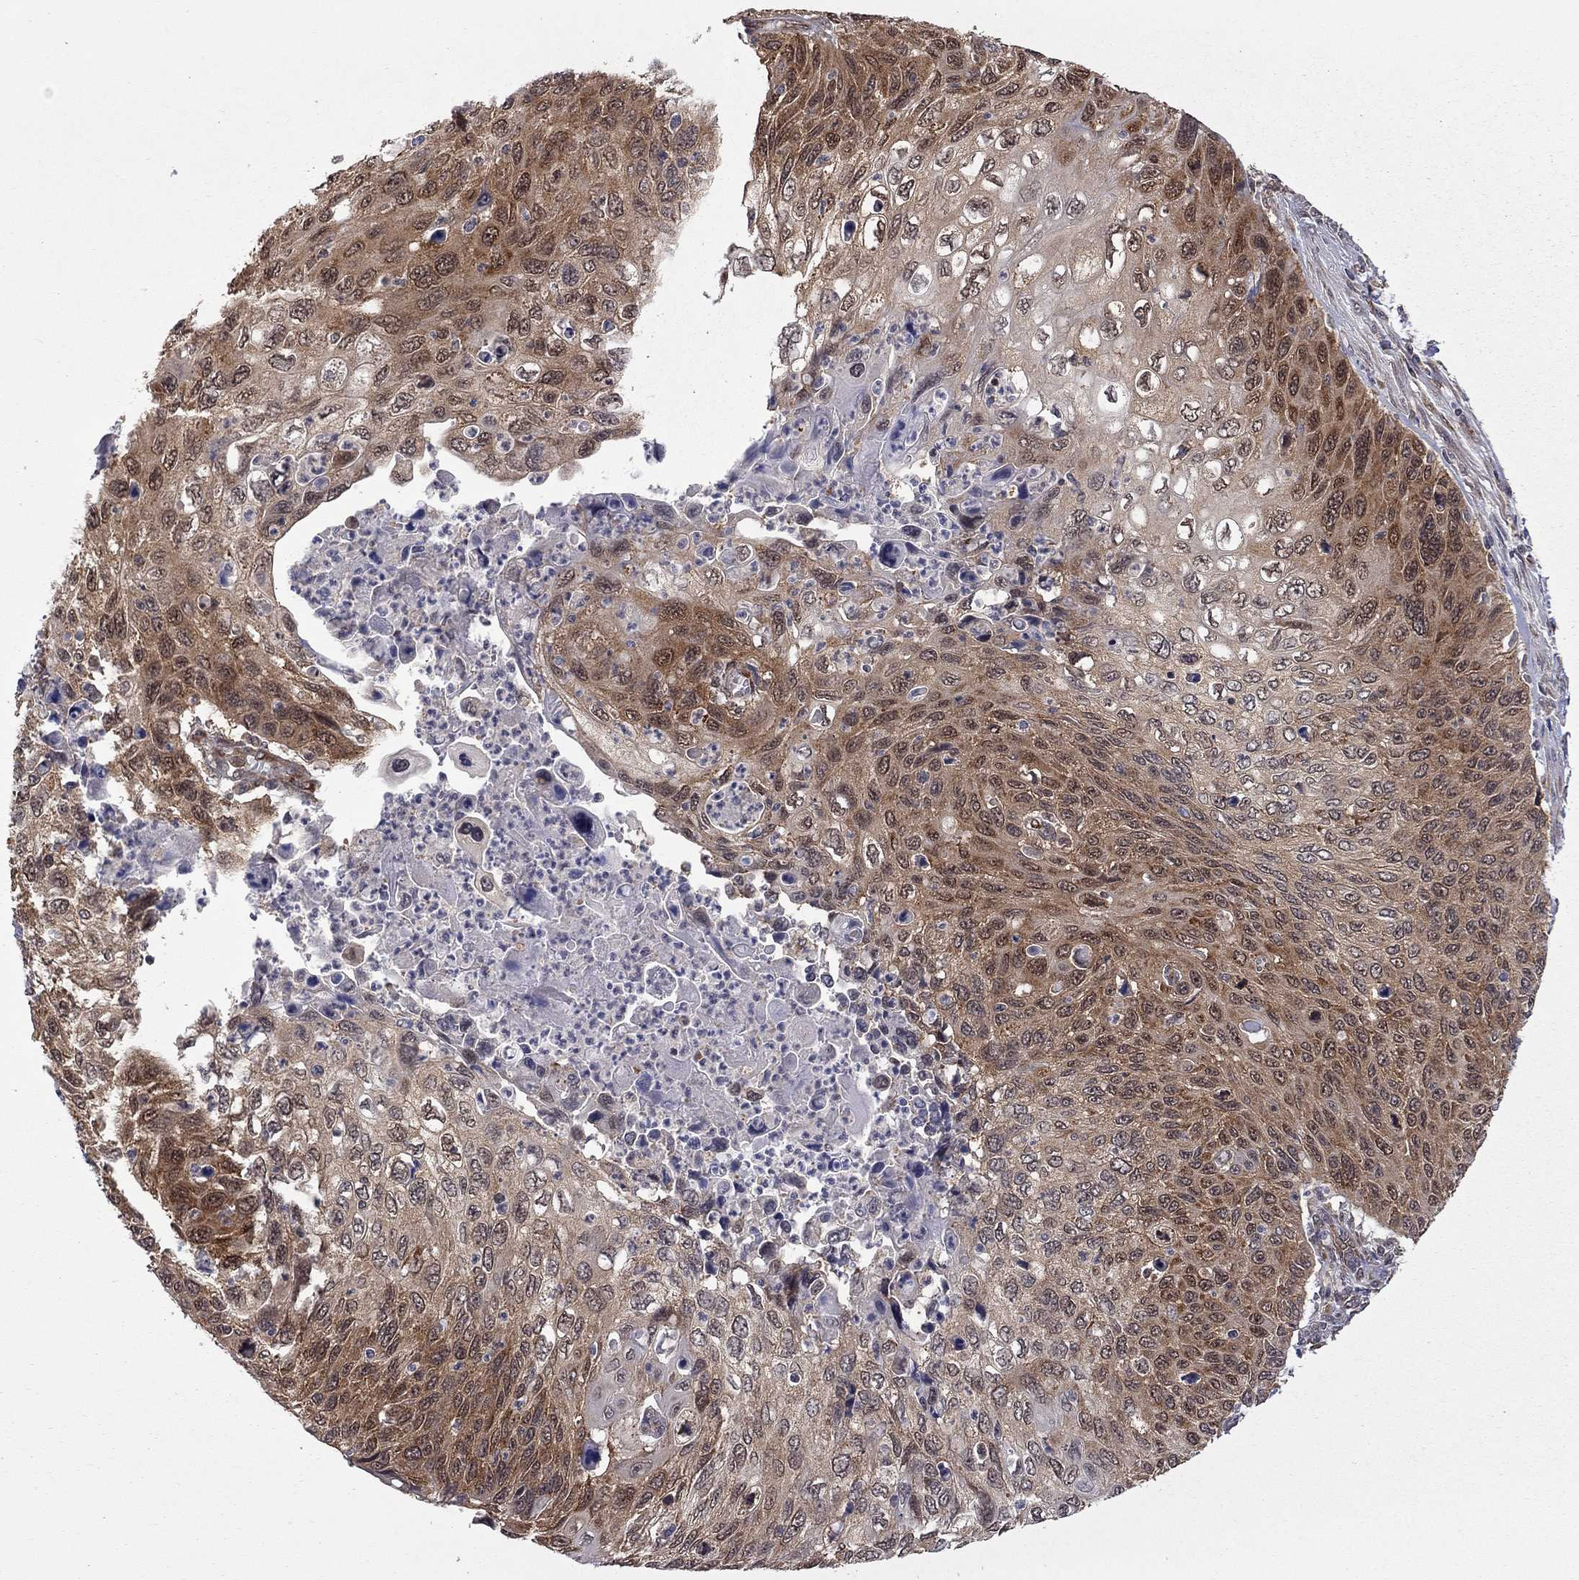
{"staining": {"intensity": "strong", "quantity": "25%-75%", "location": "cytoplasmic/membranous"}, "tissue": "cervical cancer", "cell_type": "Tumor cells", "image_type": "cancer", "snomed": [{"axis": "morphology", "description": "Squamous cell carcinoma, NOS"}, {"axis": "topography", "description": "Cervix"}], "caption": "Cervical cancer stained for a protein reveals strong cytoplasmic/membranous positivity in tumor cells. The staining is performed using DAB brown chromogen to label protein expression. The nuclei are counter-stained blue using hematoxylin.", "gene": "NAA50", "patient": {"sex": "female", "age": 70}}